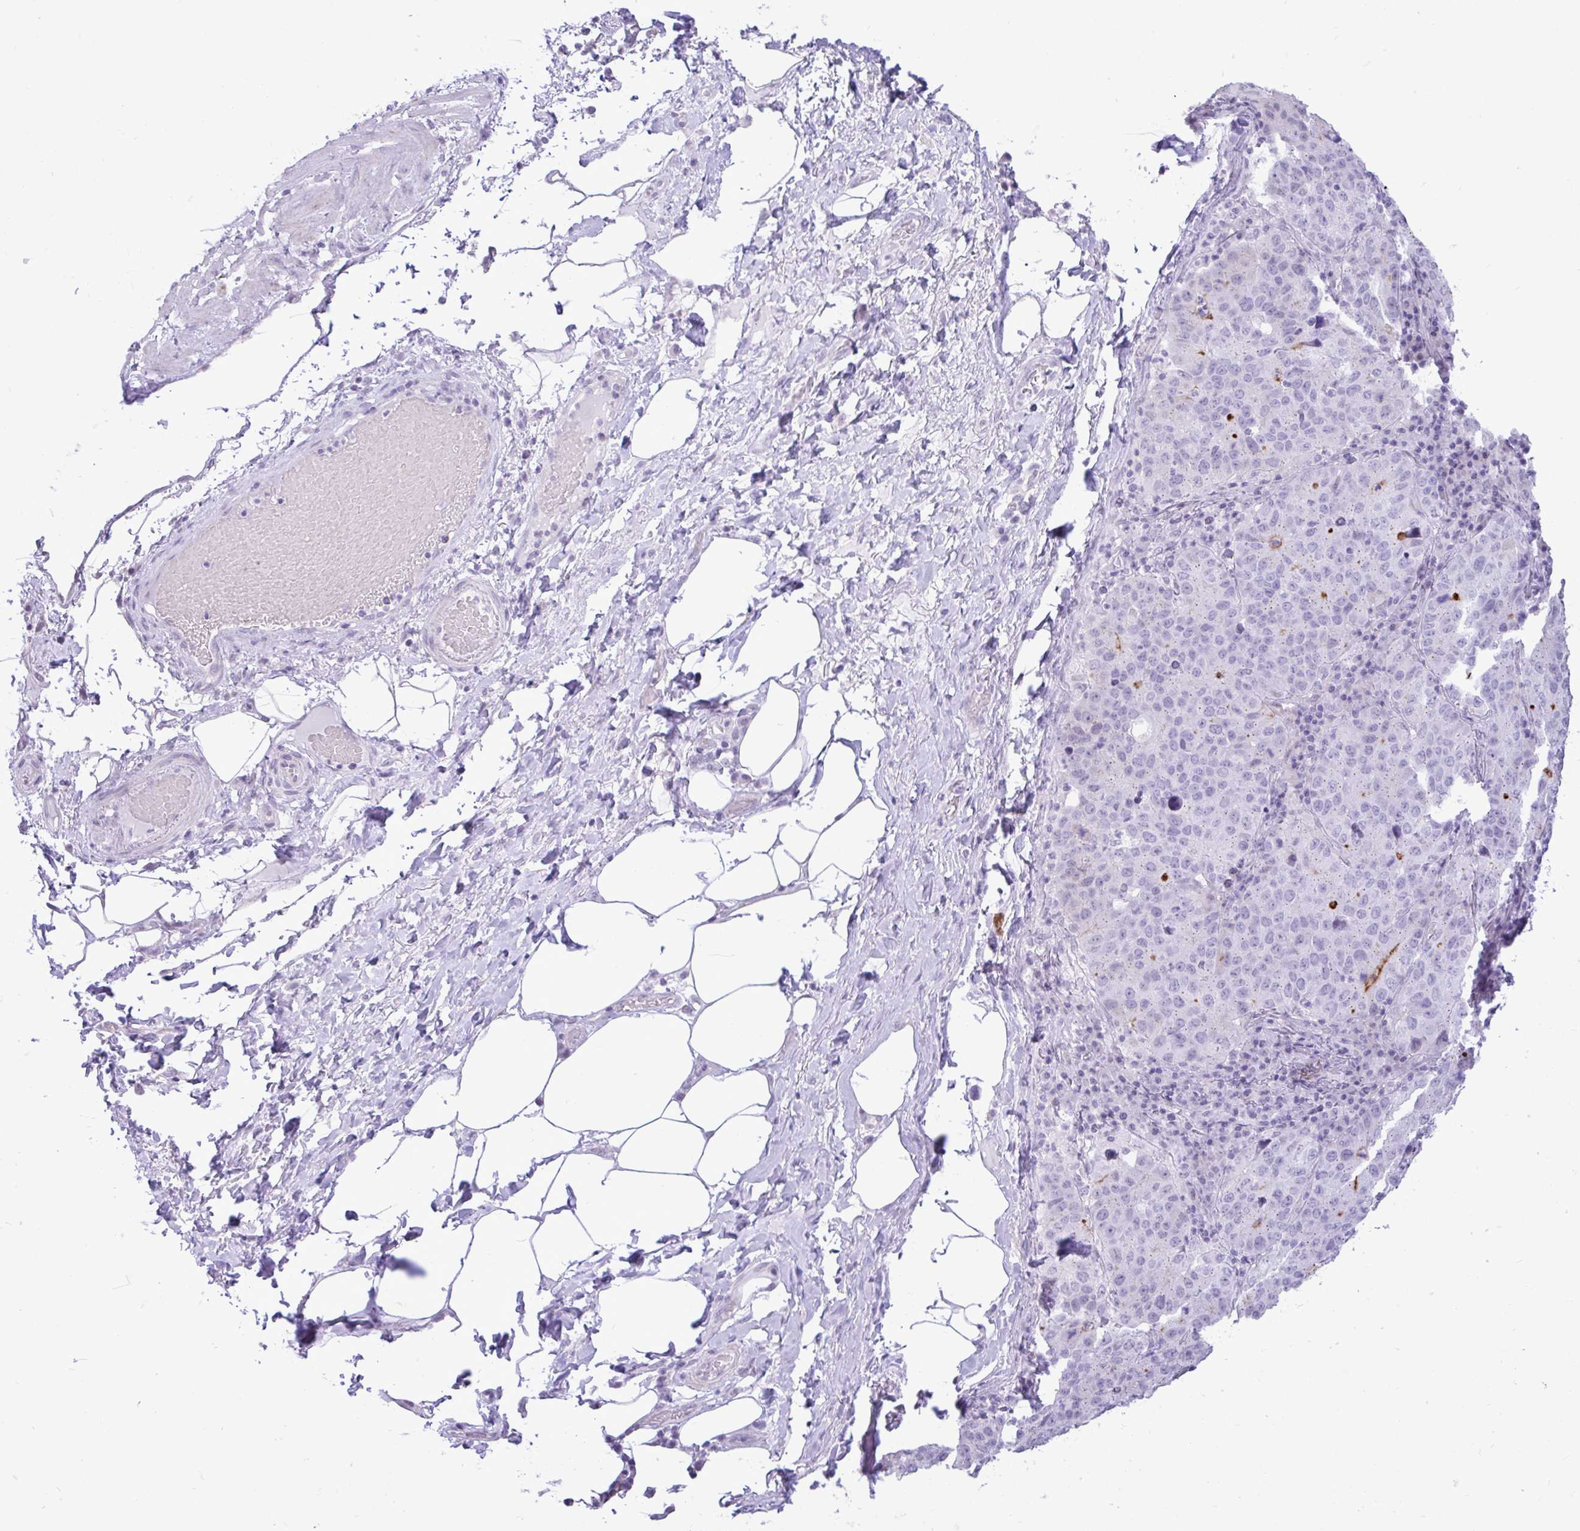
{"staining": {"intensity": "negative", "quantity": "none", "location": "none"}, "tissue": "stomach cancer", "cell_type": "Tumor cells", "image_type": "cancer", "snomed": [{"axis": "morphology", "description": "Adenocarcinoma, NOS"}, {"axis": "topography", "description": "Stomach"}], "caption": "This is an IHC histopathology image of human adenocarcinoma (stomach). There is no expression in tumor cells.", "gene": "REEP1", "patient": {"sex": "male", "age": 71}}